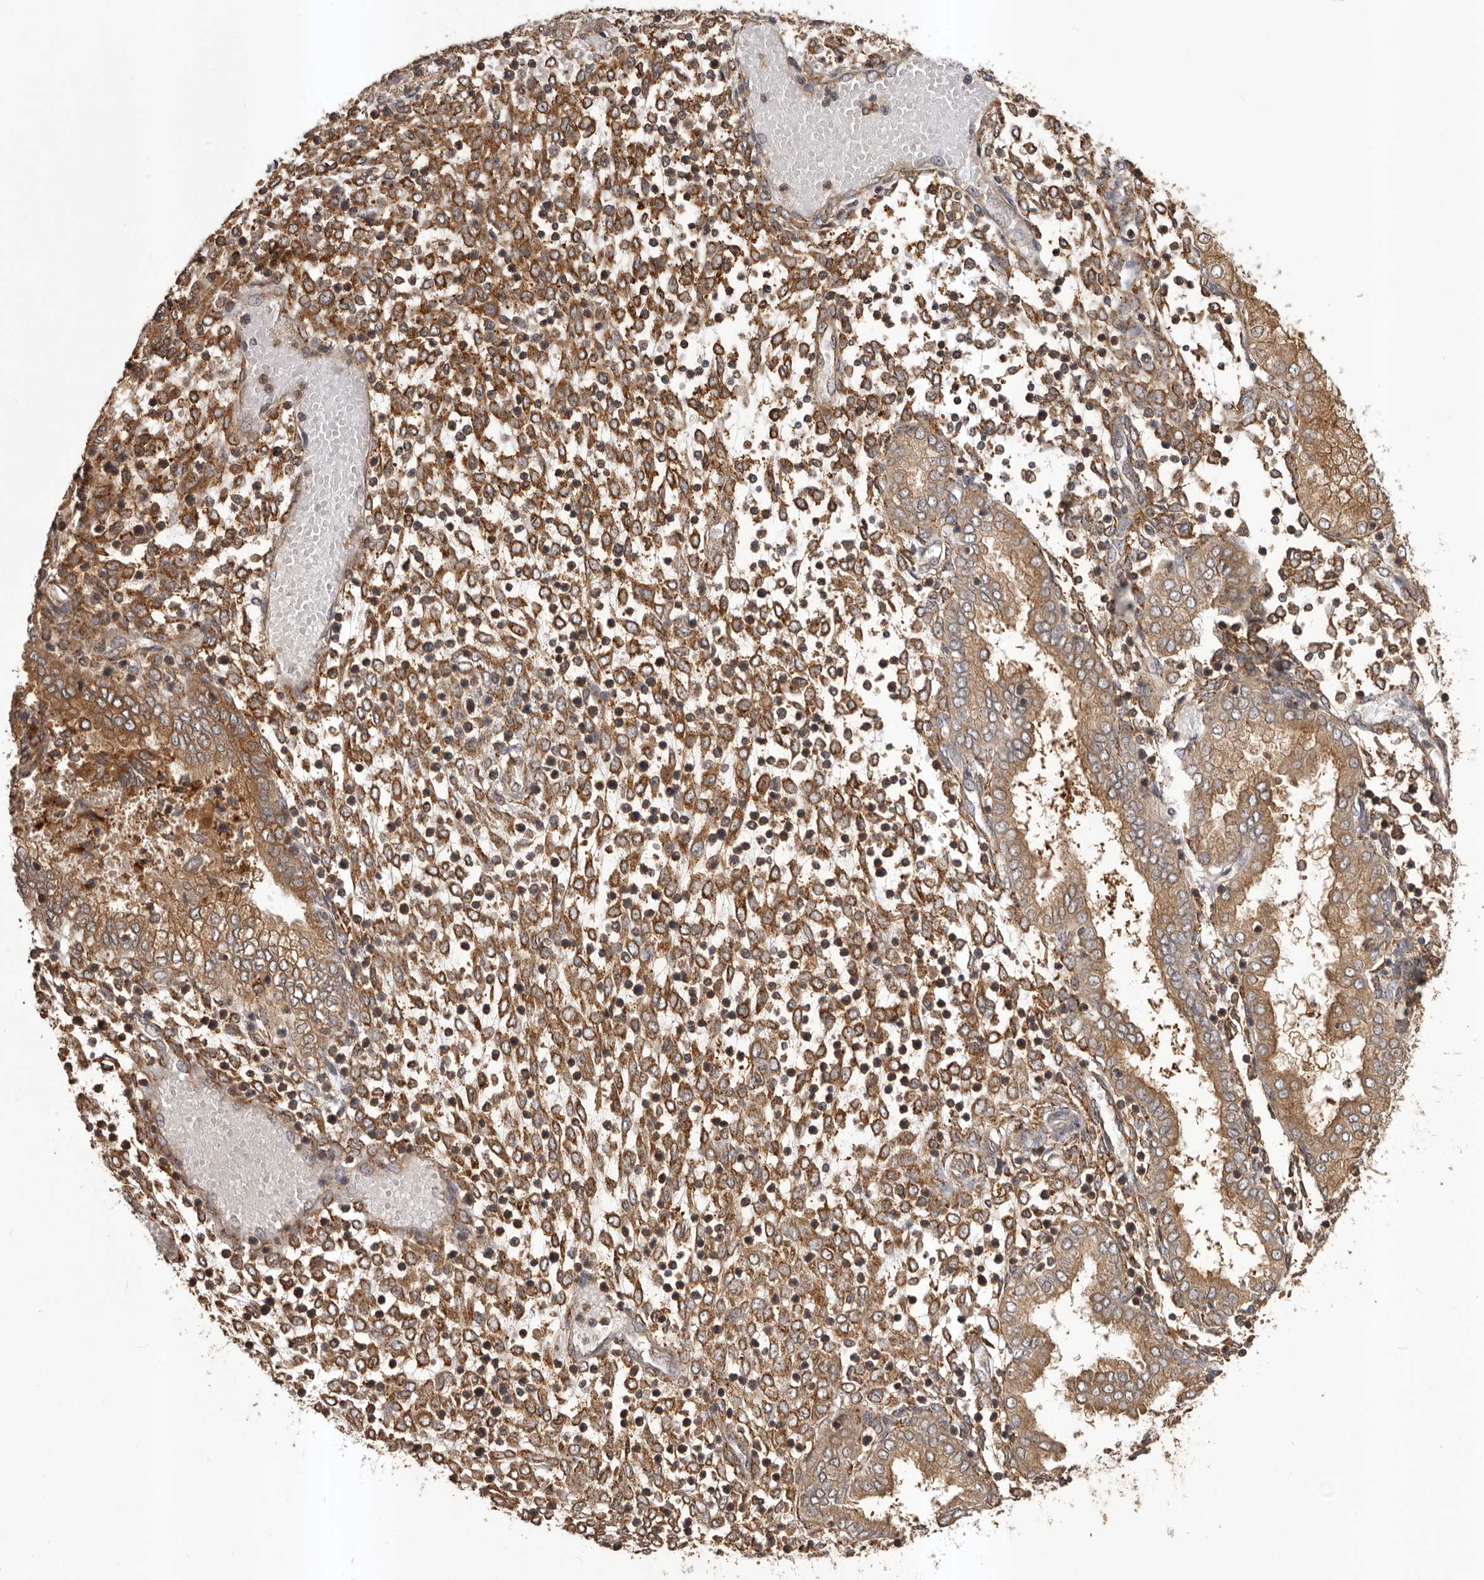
{"staining": {"intensity": "moderate", "quantity": ">75%", "location": "cytoplasmic/membranous"}, "tissue": "endometrium", "cell_type": "Cells in endometrial stroma", "image_type": "normal", "snomed": [{"axis": "morphology", "description": "Normal tissue, NOS"}, {"axis": "topography", "description": "Endometrium"}], "caption": "IHC (DAB) staining of unremarkable endometrium demonstrates moderate cytoplasmic/membranous protein positivity in about >75% of cells in endometrial stroma.", "gene": "SLC22A3", "patient": {"sex": "female", "age": 53}}